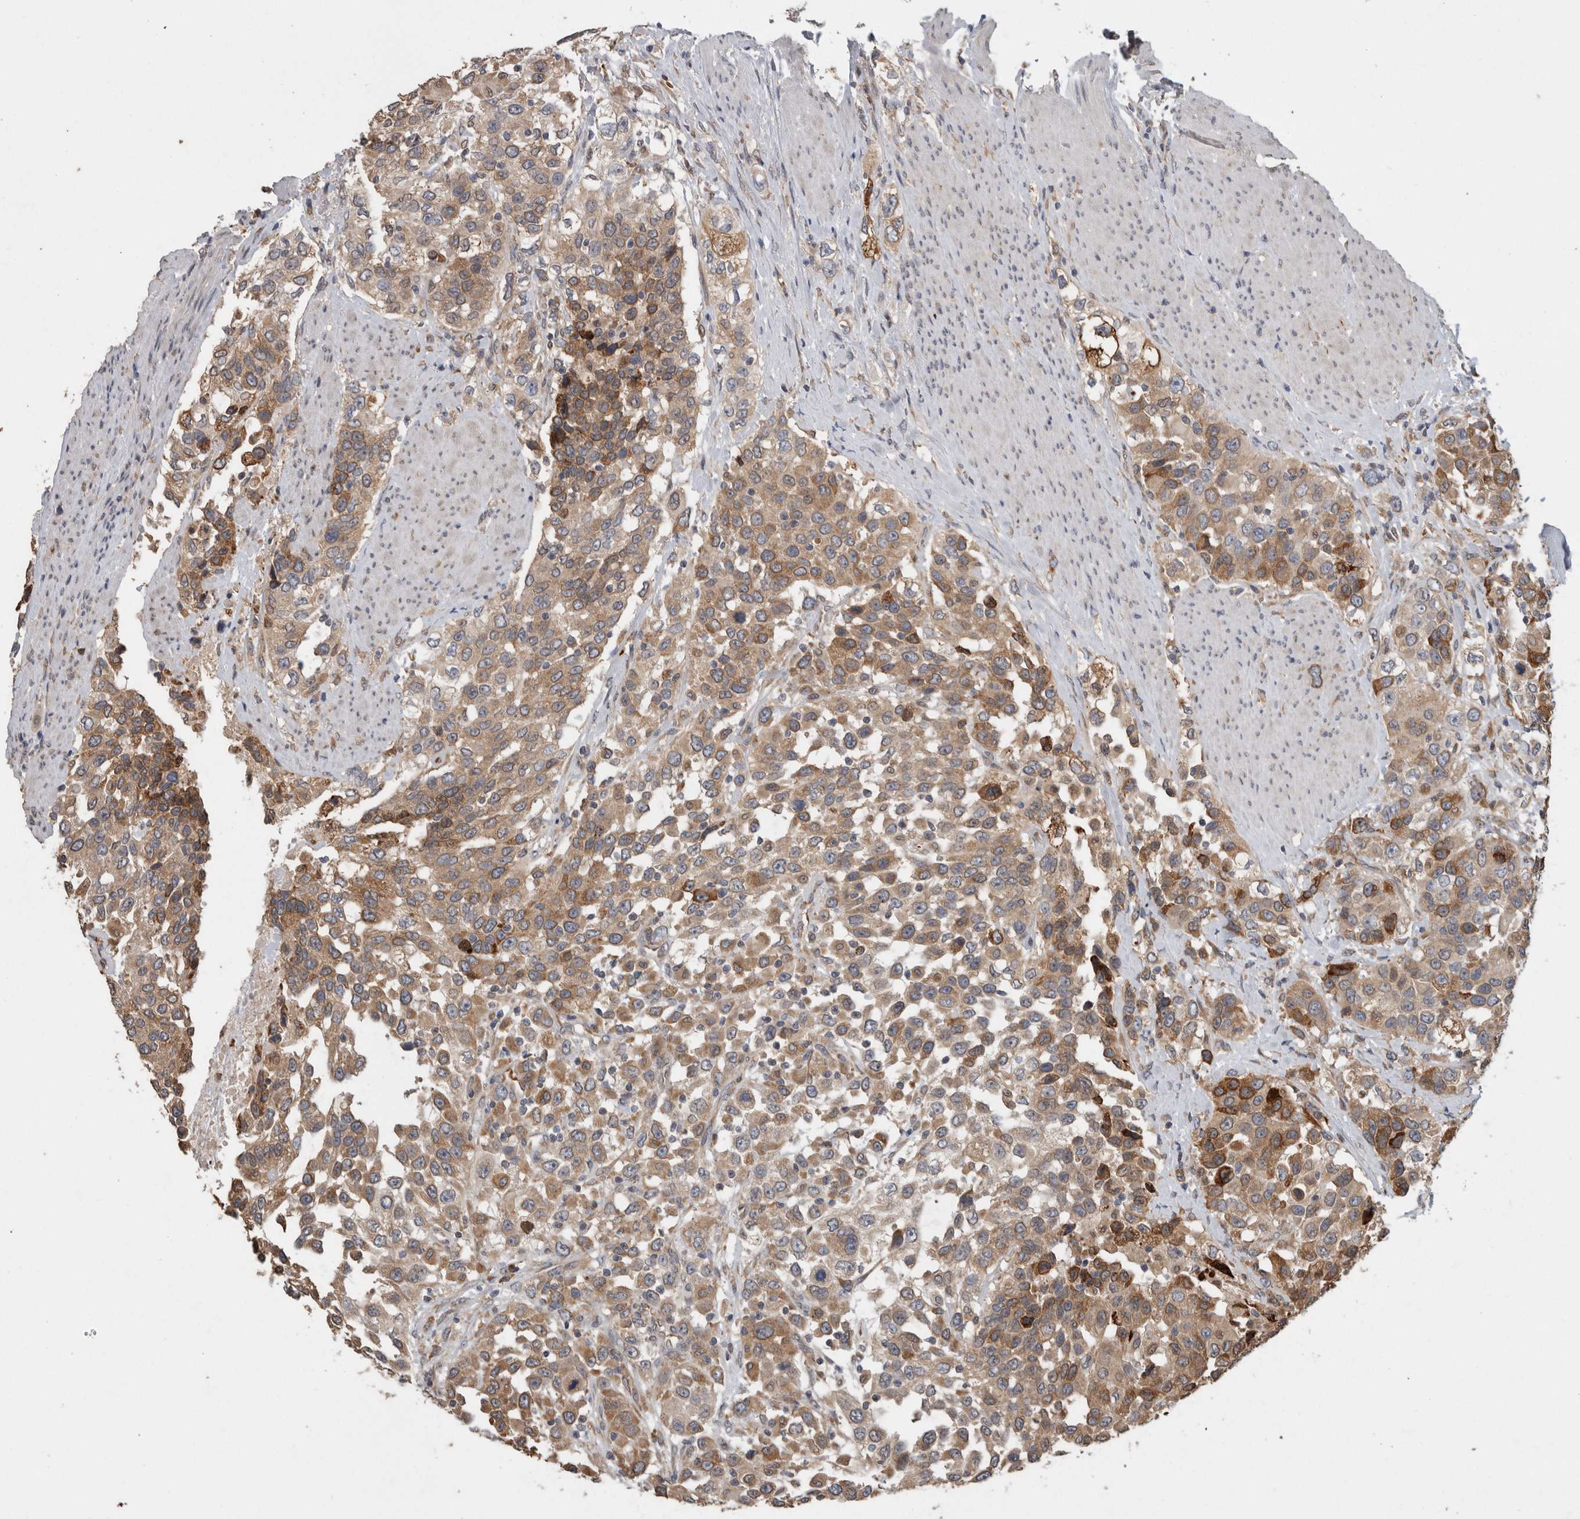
{"staining": {"intensity": "moderate", "quantity": ">75%", "location": "cytoplasmic/membranous"}, "tissue": "urothelial cancer", "cell_type": "Tumor cells", "image_type": "cancer", "snomed": [{"axis": "morphology", "description": "Urothelial carcinoma, High grade"}, {"axis": "topography", "description": "Urinary bladder"}], "caption": "Moderate cytoplasmic/membranous staining is identified in approximately >75% of tumor cells in urothelial carcinoma (high-grade). (DAB IHC, brown staining for protein, blue staining for nuclei).", "gene": "ADGRL3", "patient": {"sex": "female", "age": 80}}